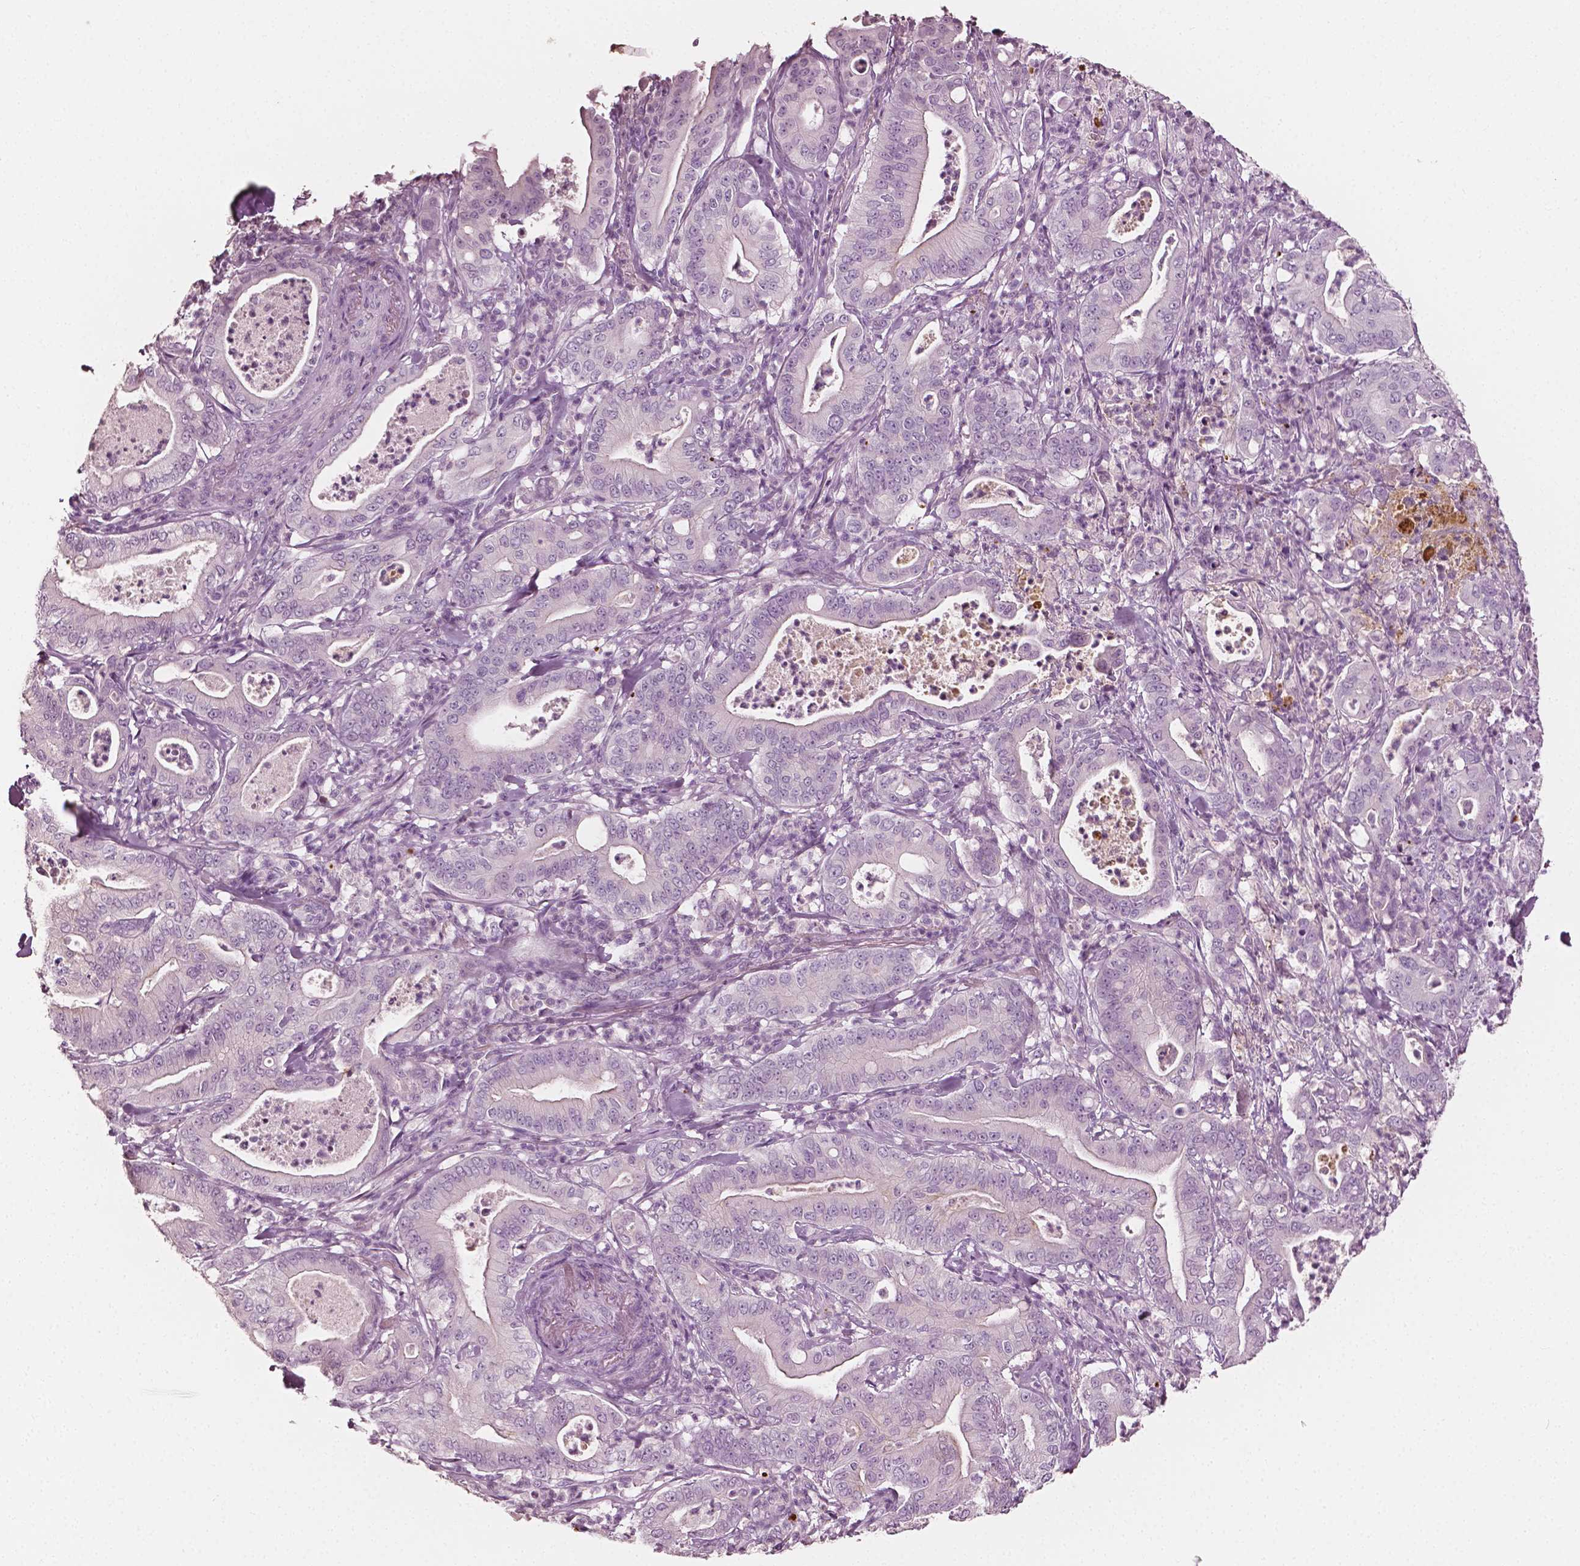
{"staining": {"intensity": "negative", "quantity": "none", "location": "none"}, "tissue": "pancreatic cancer", "cell_type": "Tumor cells", "image_type": "cancer", "snomed": [{"axis": "morphology", "description": "Adenocarcinoma, NOS"}, {"axis": "topography", "description": "Pancreas"}], "caption": "Pancreatic cancer stained for a protein using IHC shows no positivity tumor cells.", "gene": "APOA4", "patient": {"sex": "male", "age": 71}}